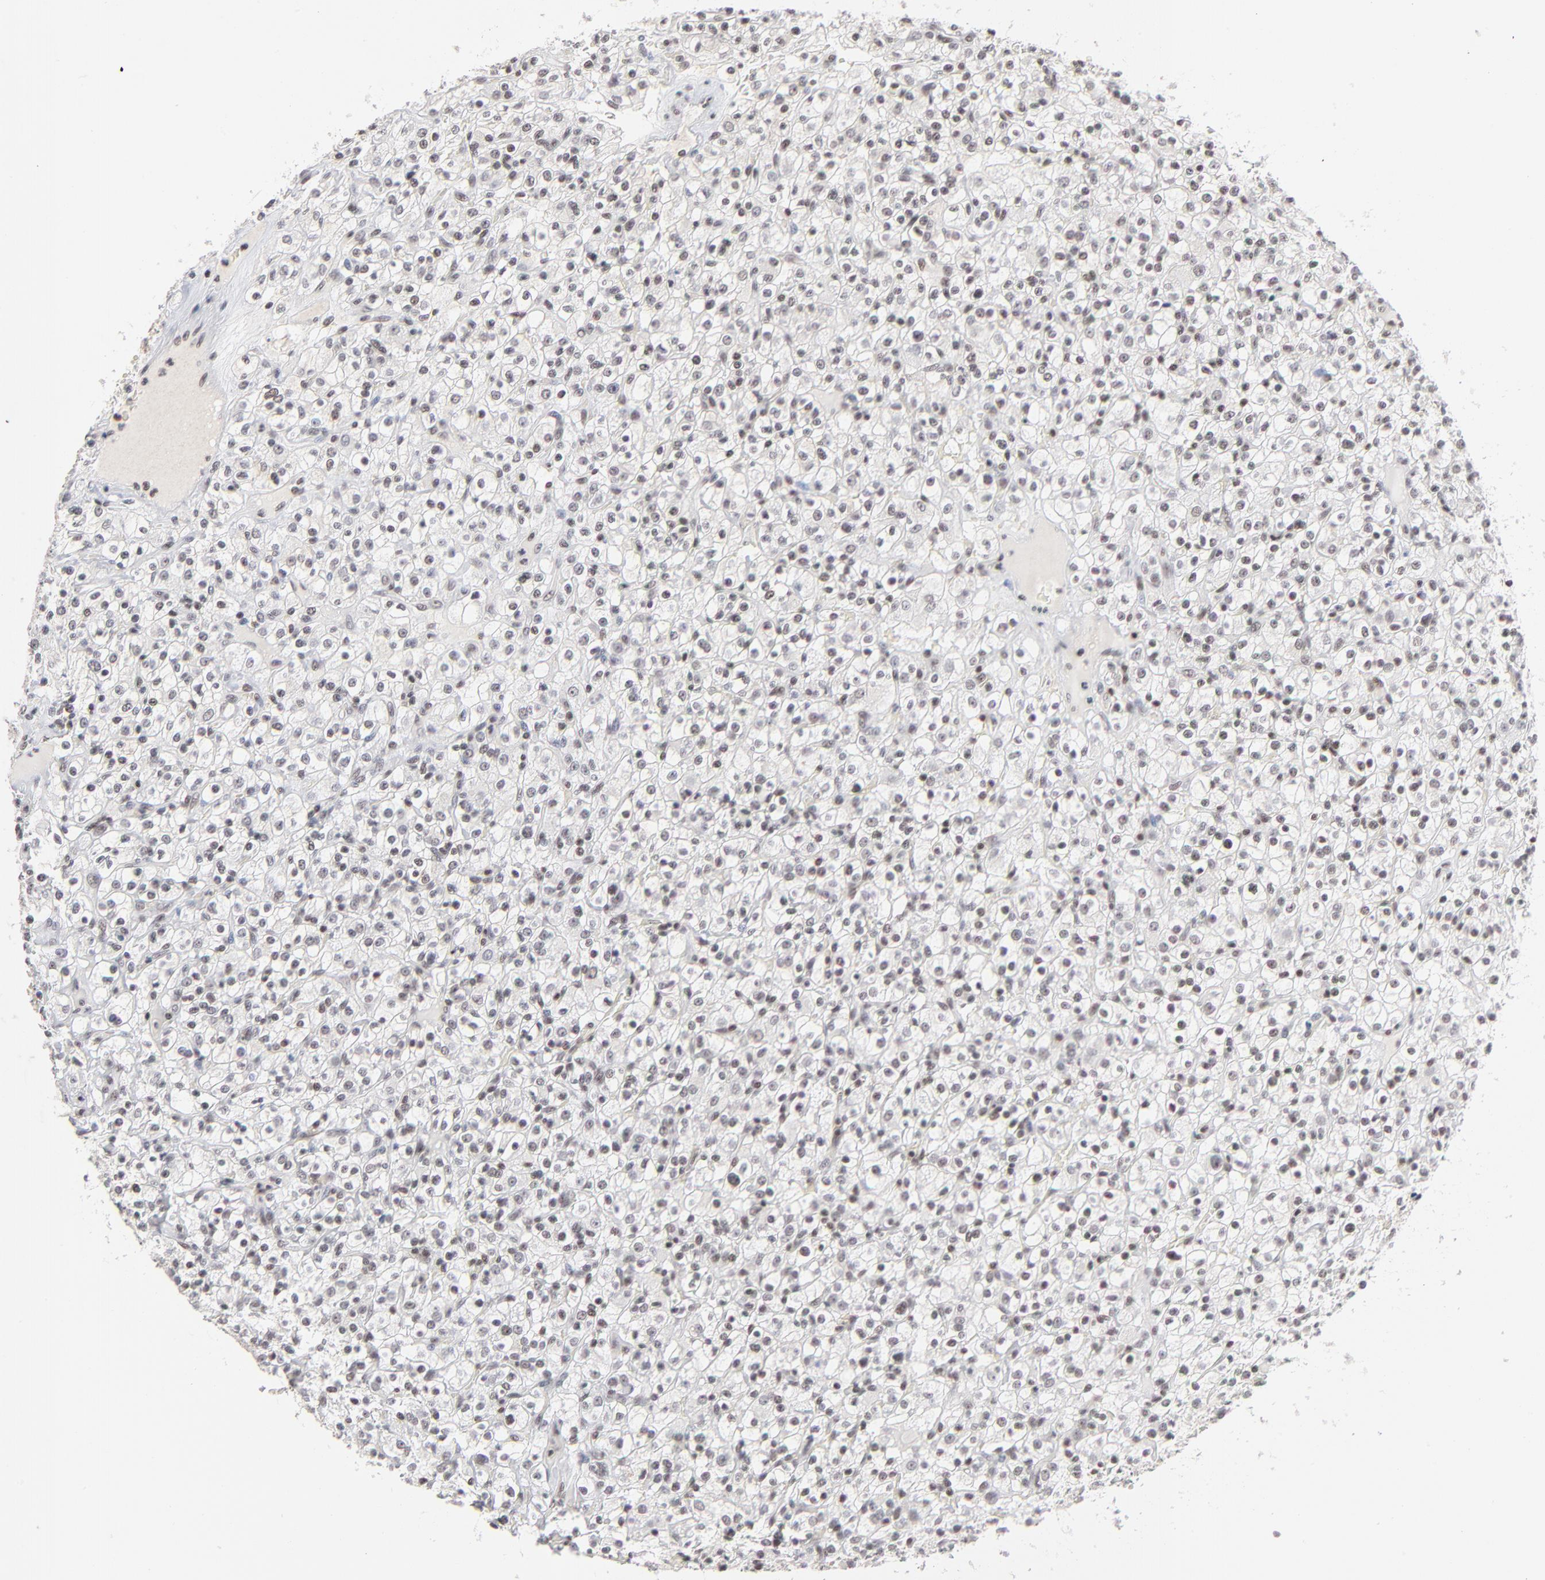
{"staining": {"intensity": "negative", "quantity": "none", "location": "none"}, "tissue": "renal cancer", "cell_type": "Tumor cells", "image_type": "cancer", "snomed": [{"axis": "morphology", "description": "Normal tissue, NOS"}, {"axis": "morphology", "description": "Adenocarcinoma, NOS"}, {"axis": "topography", "description": "Kidney"}], "caption": "An immunohistochemistry micrograph of renal cancer (adenocarcinoma) is shown. There is no staining in tumor cells of renal cancer (adenocarcinoma).", "gene": "ZNF143", "patient": {"sex": "female", "age": 72}}